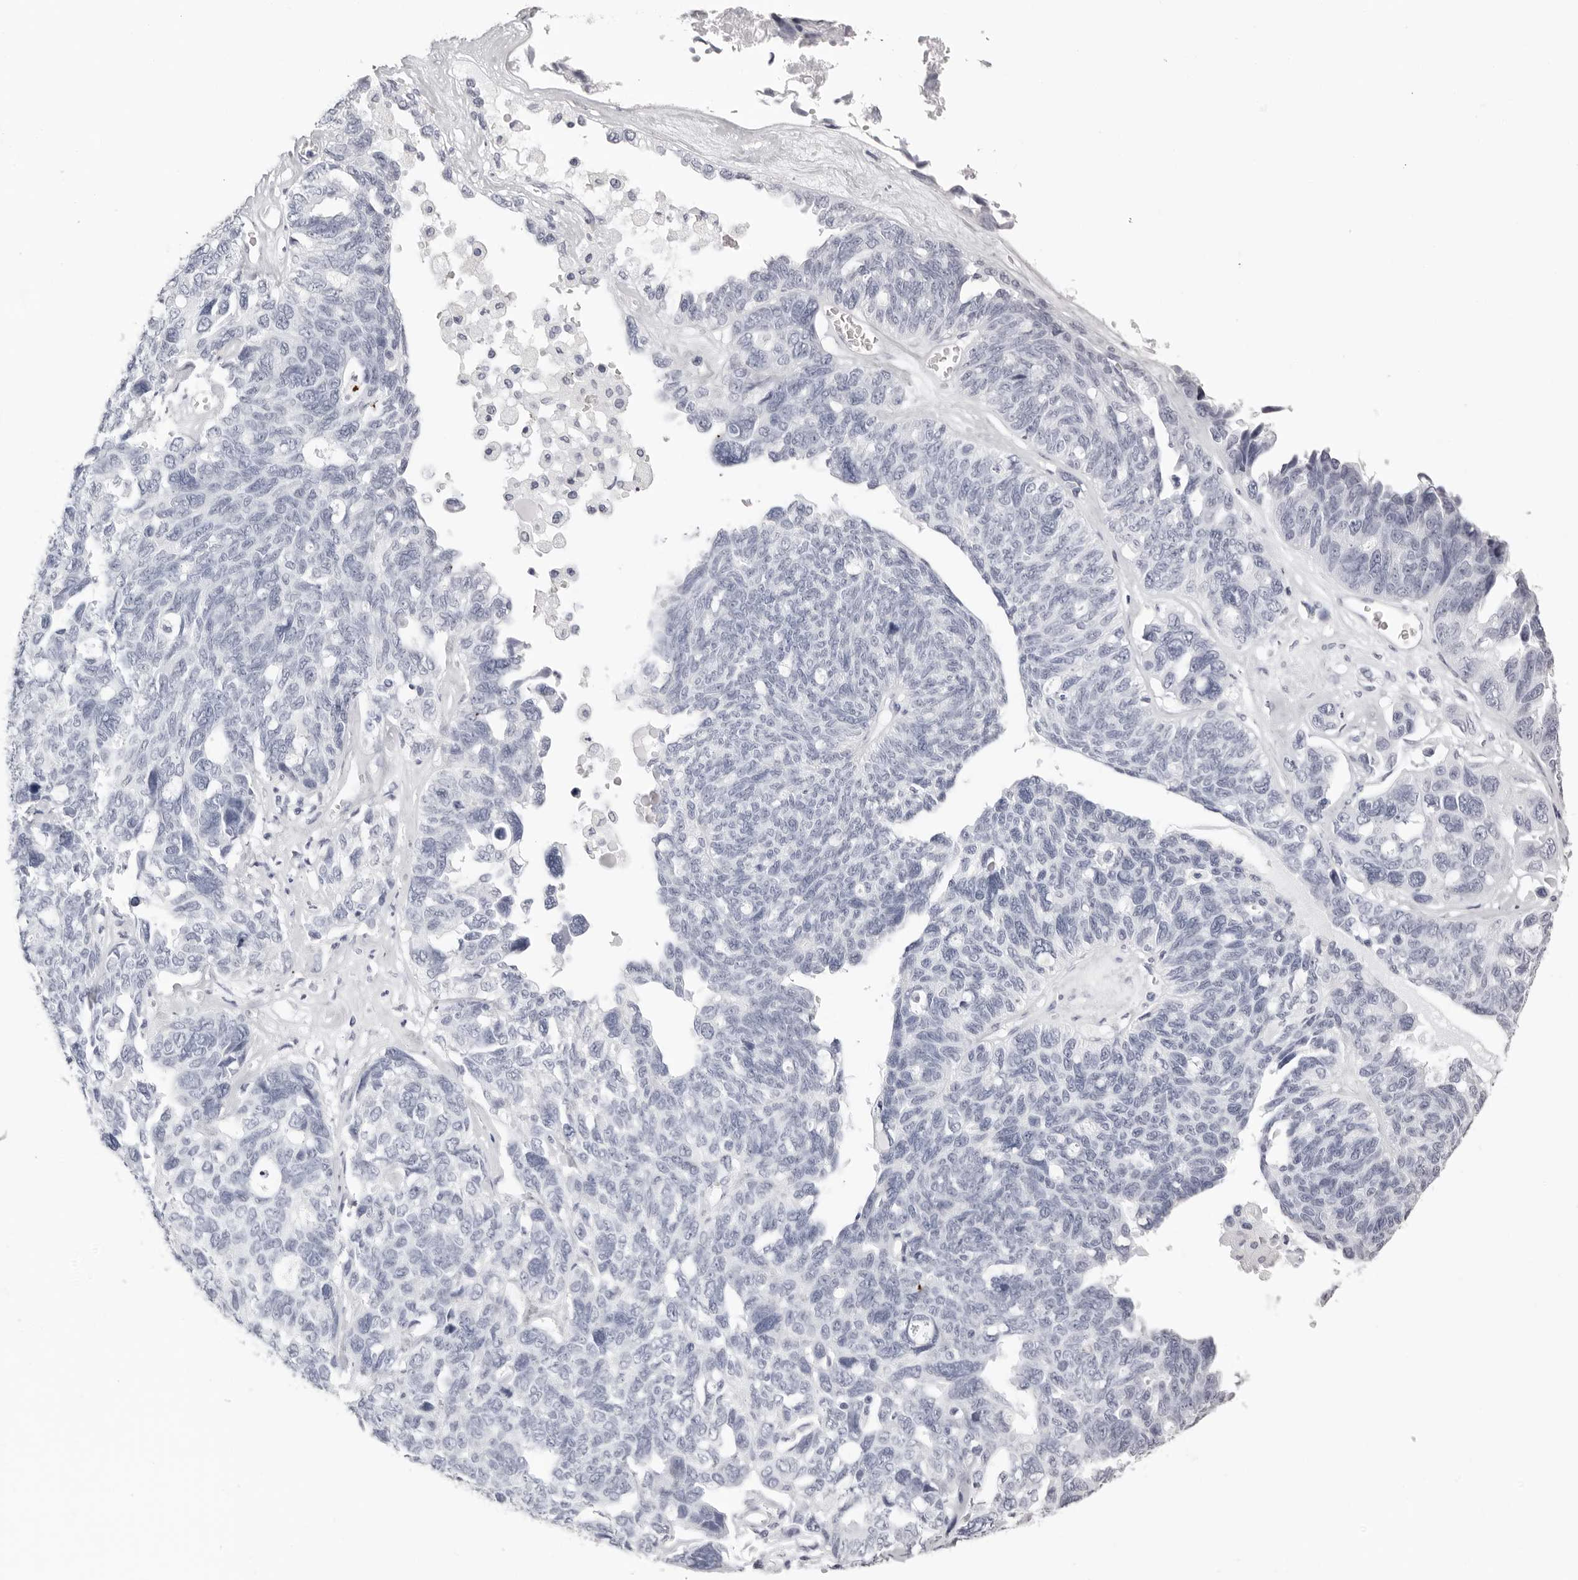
{"staining": {"intensity": "negative", "quantity": "none", "location": "none"}, "tissue": "ovarian cancer", "cell_type": "Tumor cells", "image_type": "cancer", "snomed": [{"axis": "morphology", "description": "Cystadenocarcinoma, serous, NOS"}, {"axis": "topography", "description": "Ovary"}], "caption": "Human serous cystadenocarcinoma (ovarian) stained for a protein using IHC displays no positivity in tumor cells.", "gene": "RHO", "patient": {"sex": "female", "age": 79}}